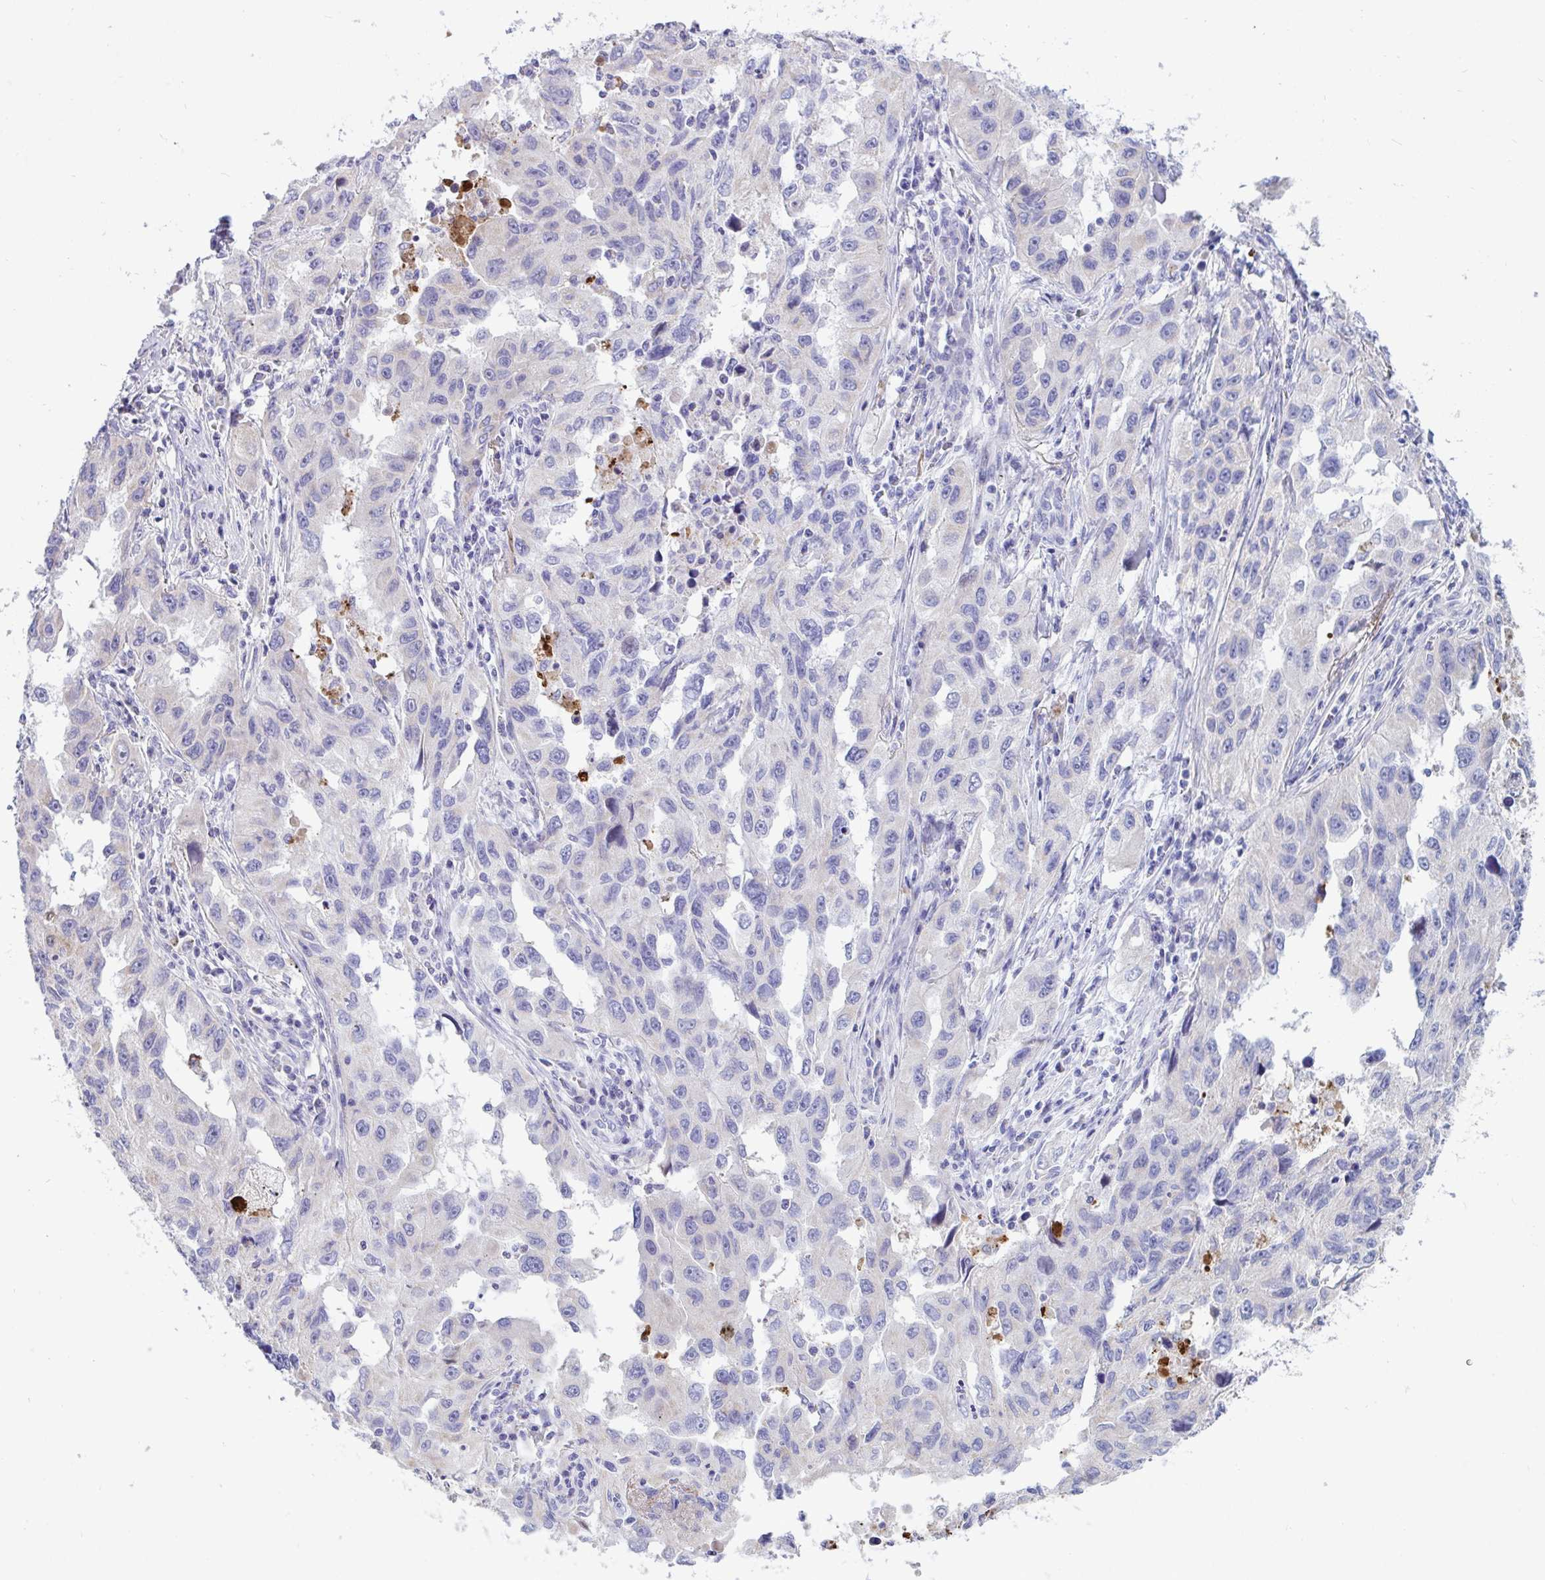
{"staining": {"intensity": "negative", "quantity": "none", "location": "none"}, "tissue": "lung cancer", "cell_type": "Tumor cells", "image_type": "cancer", "snomed": [{"axis": "morphology", "description": "Adenocarcinoma, NOS"}, {"axis": "topography", "description": "Lung"}], "caption": "Lung cancer stained for a protein using immunohistochemistry demonstrates no positivity tumor cells.", "gene": "IL37", "patient": {"sex": "female", "age": 73}}